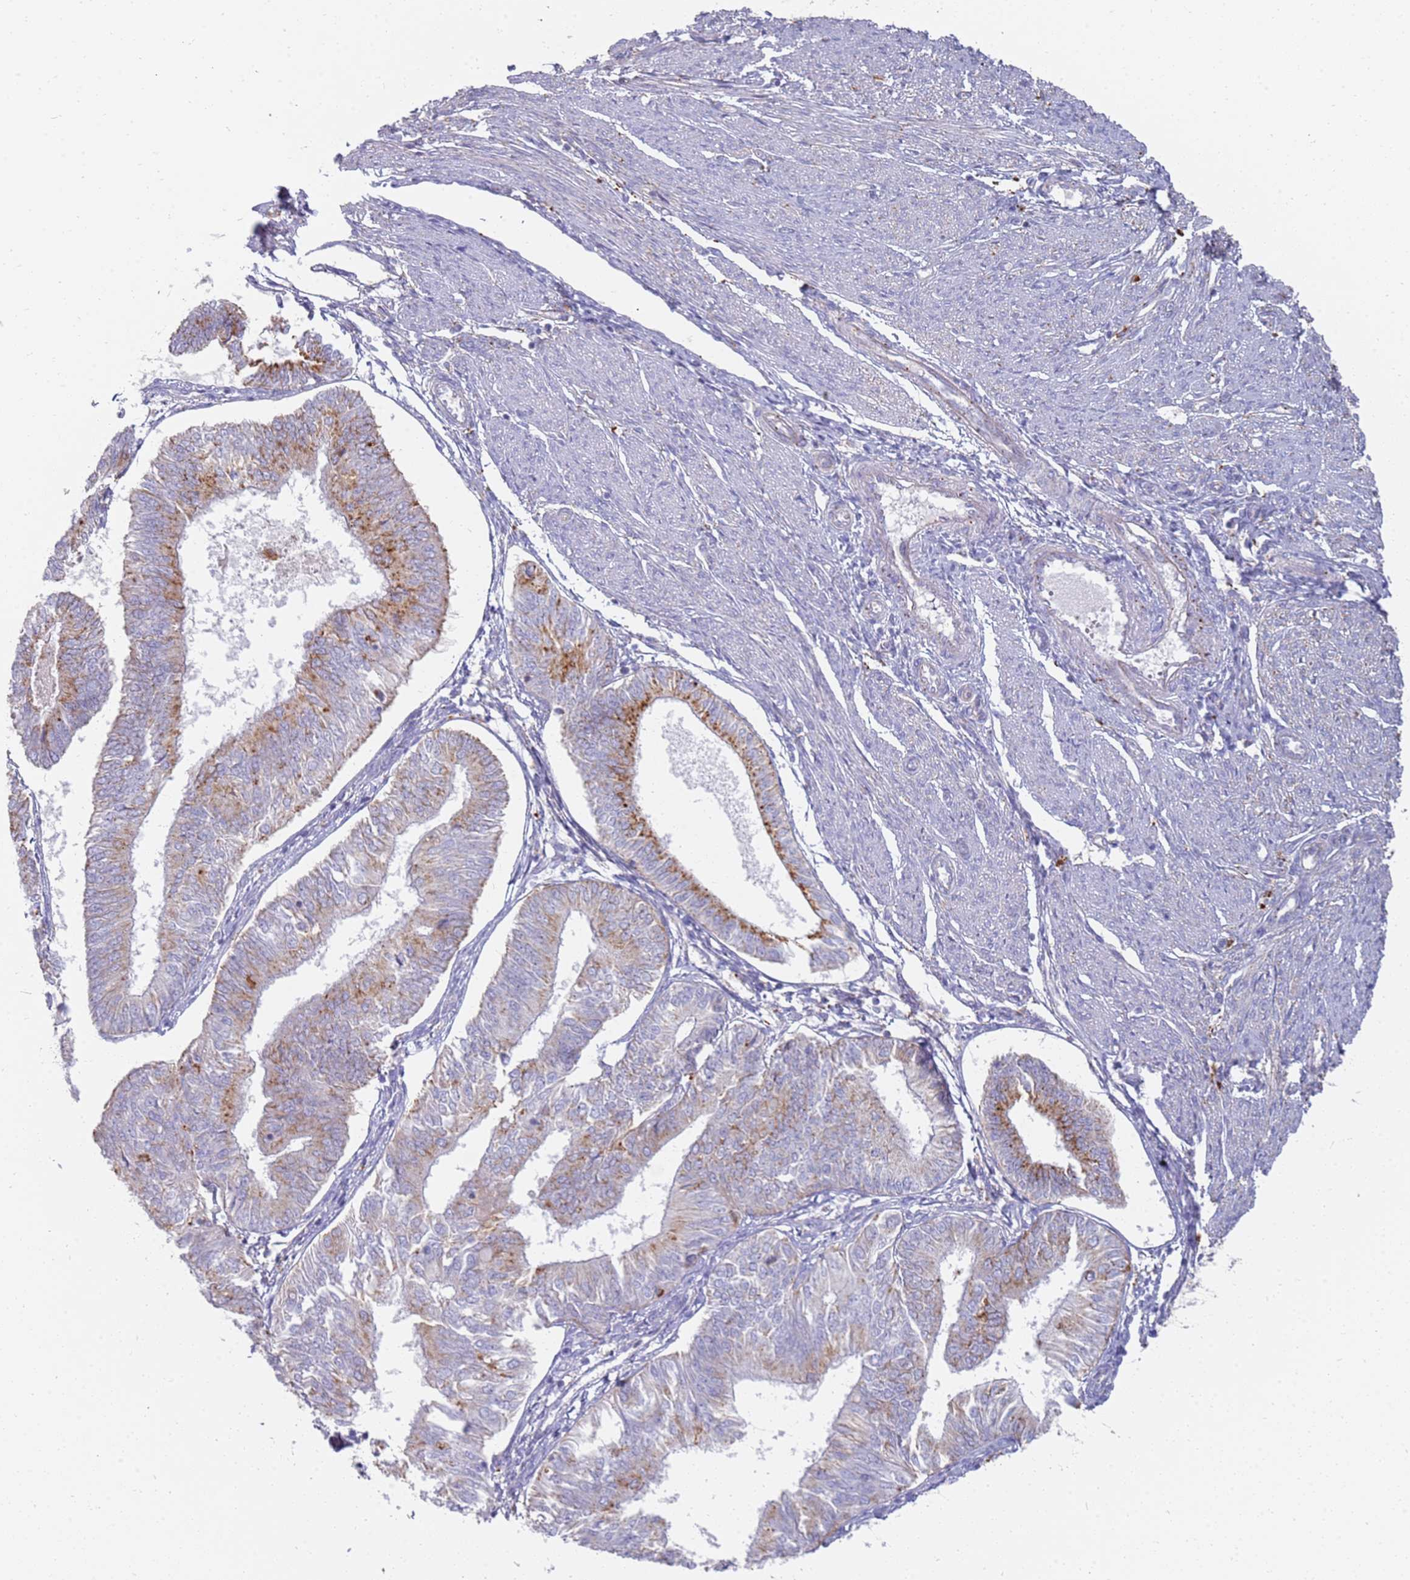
{"staining": {"intensity": "moderate", "quantity": "25%-75%", "location": "cytoplasmic/membranous"}, "tissue": "endometrial cancer", "cell_type": "Tumor cells", "image_type": "cancer", "snomed": [{"axis": "morphology", "description": "Adenocarcinoma, NOS"}, {"axis": "topography", "description": "Endometrium"}], "caption": "A micrograph showing moderate cytoplasmic/membranous expression in about 25%-75% of tumor cells in endometrial adenocarcinoma, as visualized by brown immunohistochemical staining.", "gene": "TMEM229B", "patient": {"sex": "female", "age": 58}}